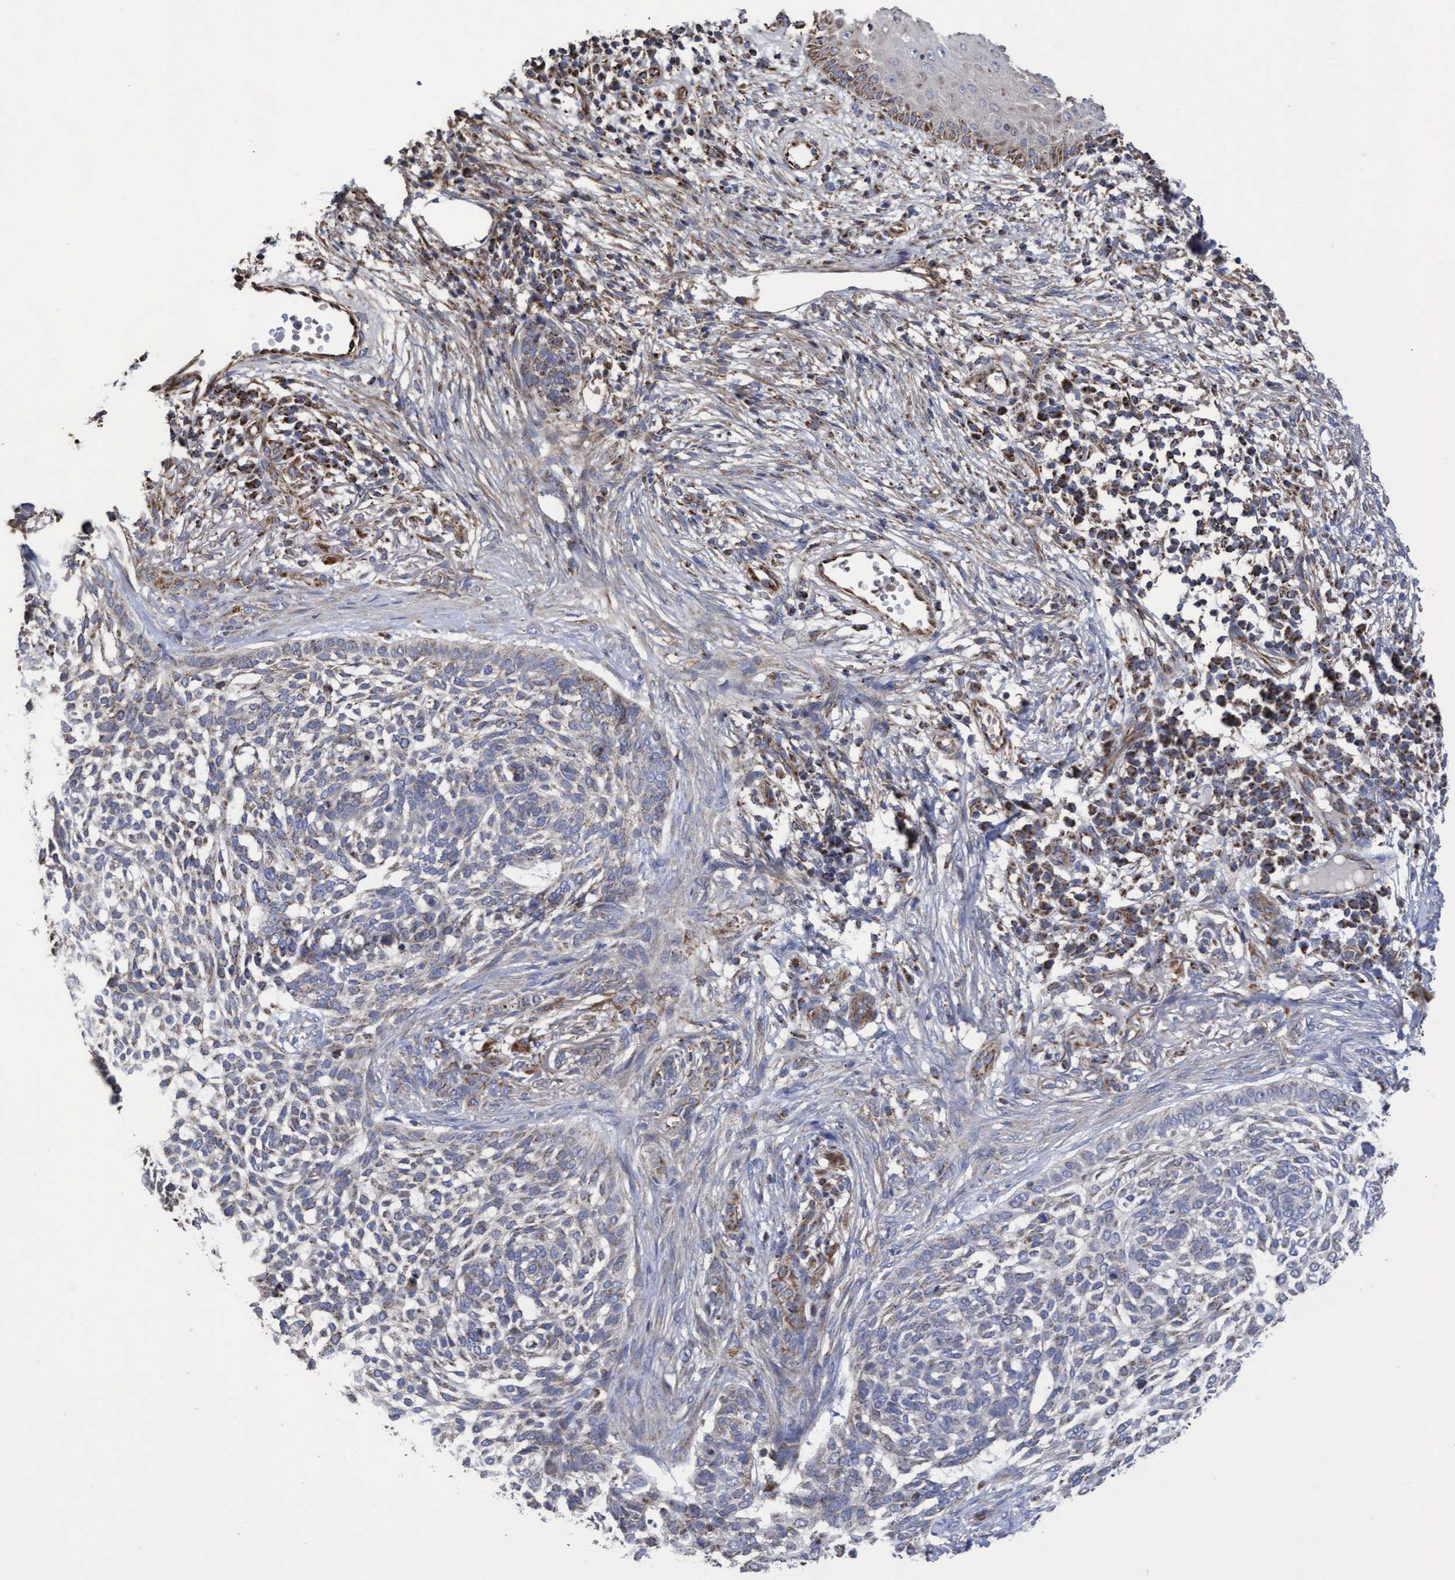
{"staining": {"intensity": "moderate", "quantity": "<25%", "location": "cytoplasmic/membranous"}, "tissue": "skin cancer", "cell_type": "Tumor cells", "image_type": "cancer", "snomed": [{"axis": "morphology", "description": "Basal cell carcinoma"}, {"axis": "topography", "description": "Skin"}], "caption": "Human skin cancer stained with a protein marker reveals moderate staining in tumor cells.", "gene": "COBL", "patient": {"sex": "female", "age": 64}}